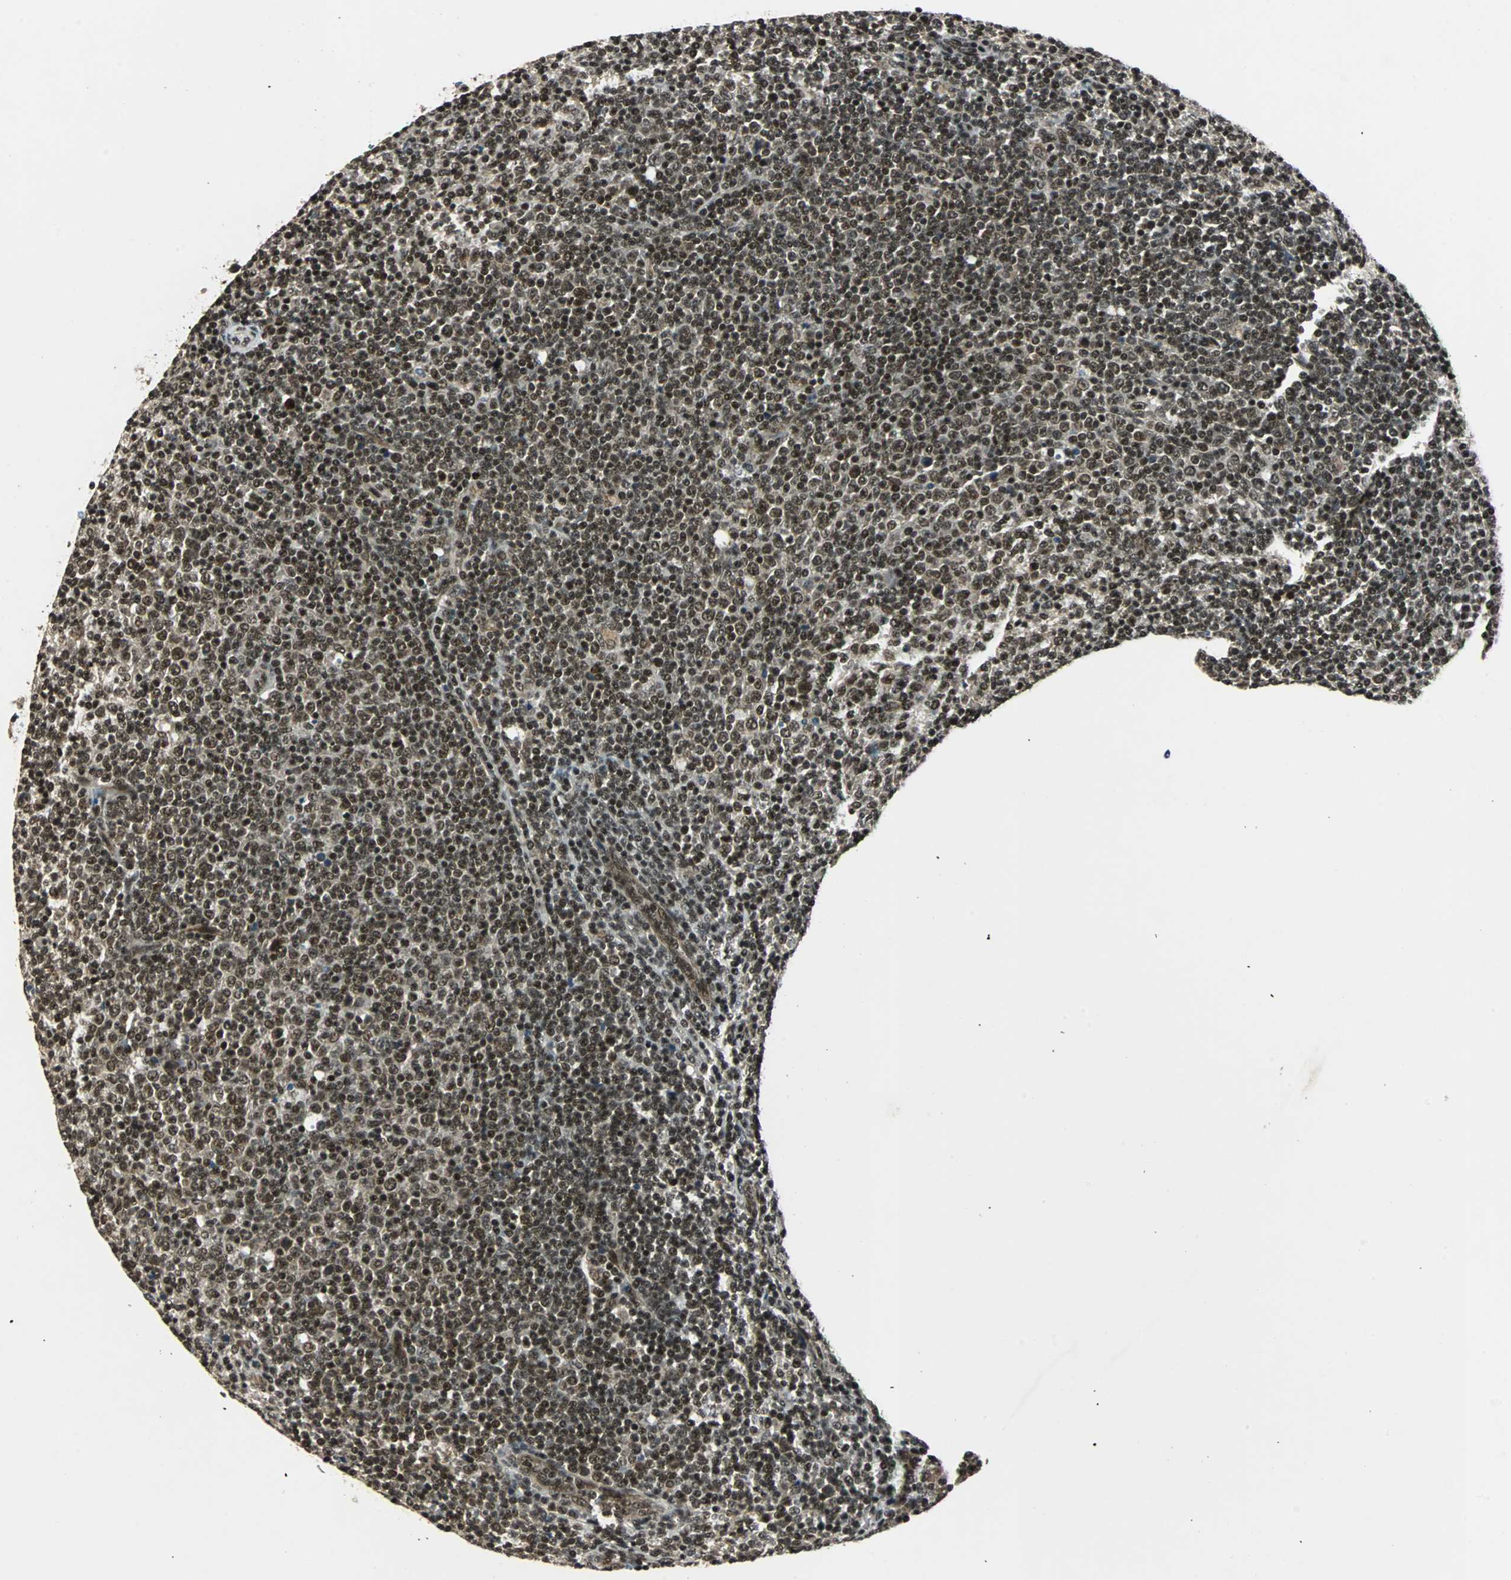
{"staining": {"intensity": "strong", "quantity": ">75%", "location": "nuclear"}, "tissue": "lymphoma", "cell_type": "Tumor cells", "image_type": "cancer", "snomed": [{"axis": "morphology", "description": "Malignant lymphoma, non-Hodgkin's type, Low grade"}, {"axis": "topography", "description": "Lymph node"}], "caption": "Malignant lymphoma, non-Hodgkin's type (low-grade) stained with DAB immunohistochemistry displays high levels of strong nuclear expression in about >75% of tumor cells.", "gene": "TAF5", "patient": {"sex": "male", "age": 70}}